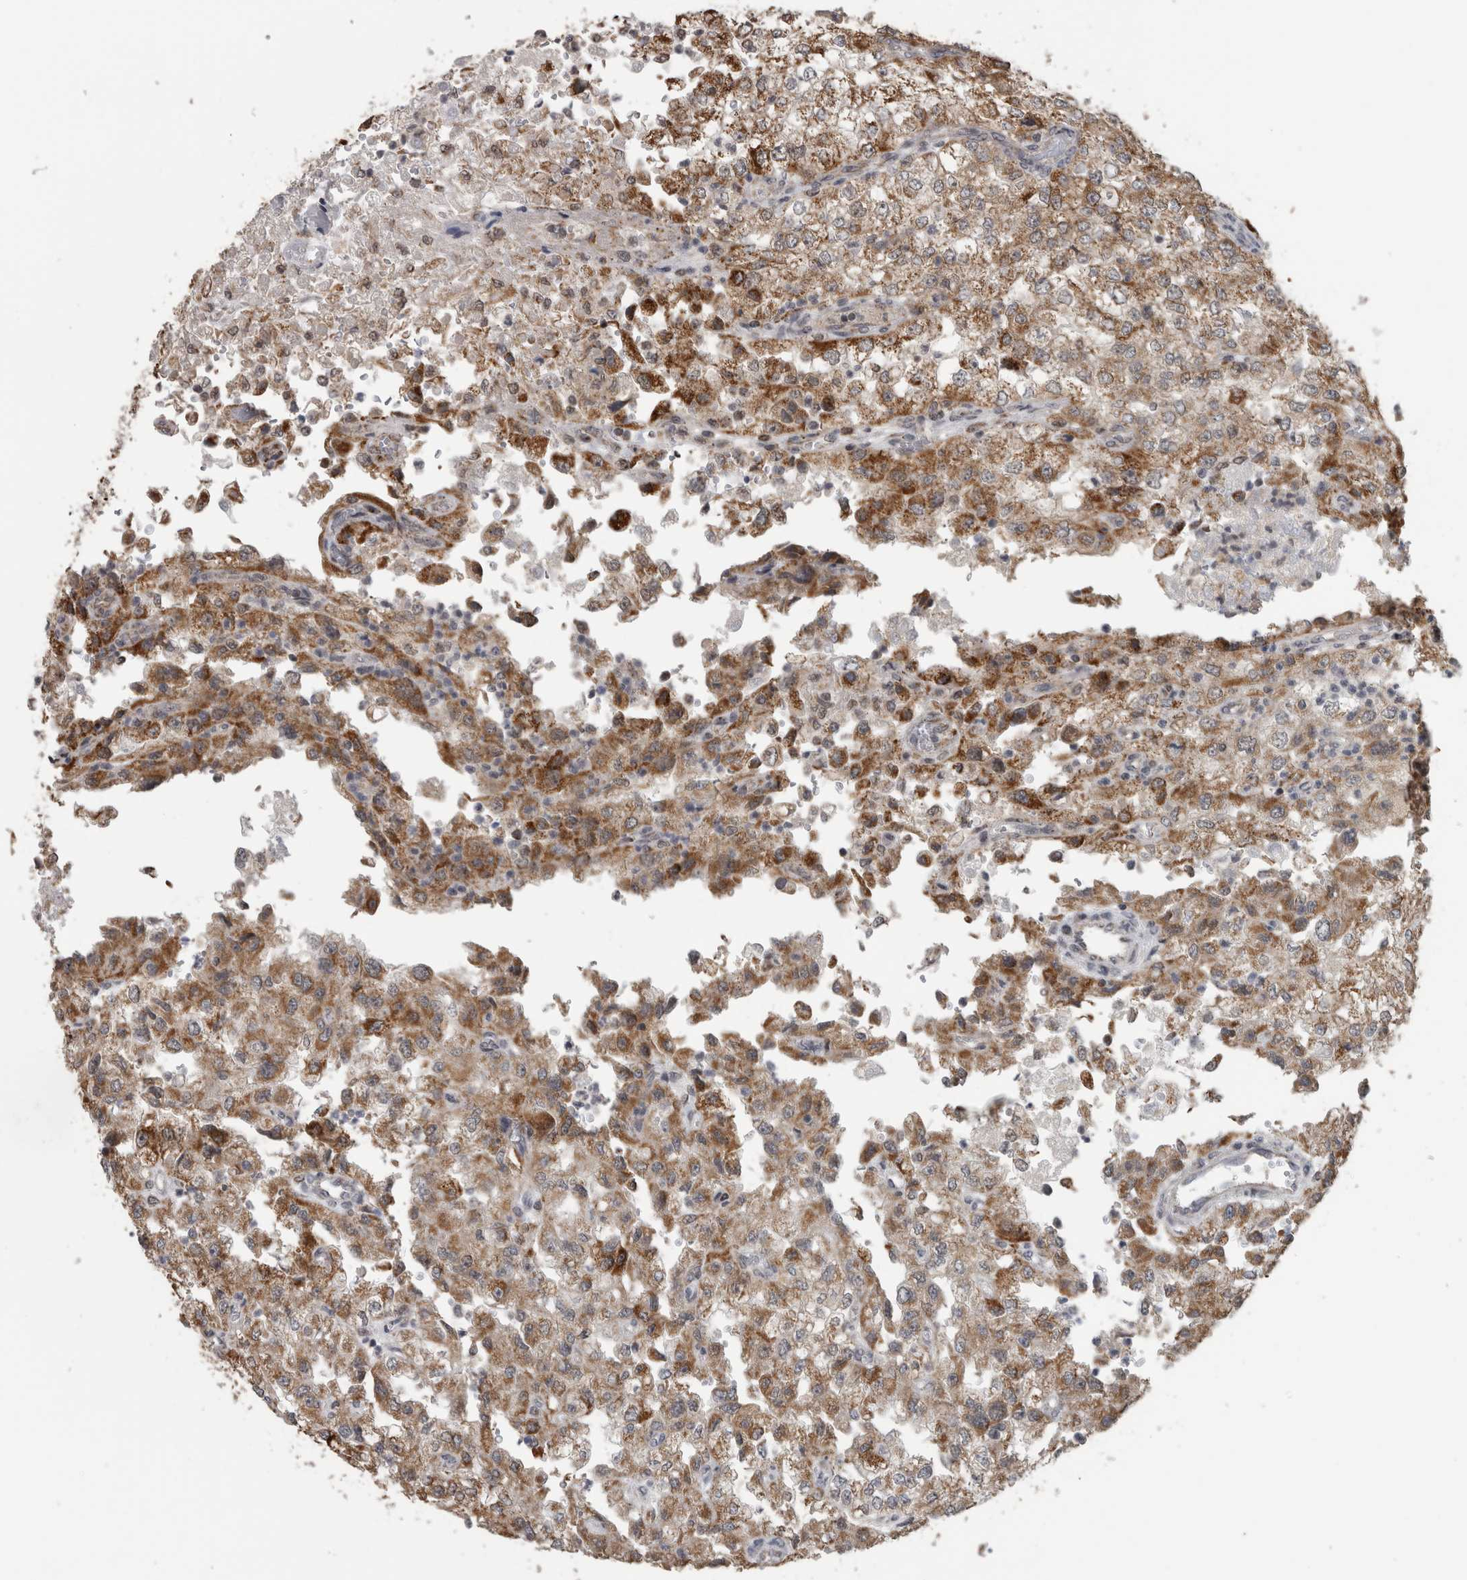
{"staining": {"intensity": "moderate", "quantity": ">75%", "location": "cytoplasmic/membranous"}, "tissue": "renal cancer", "cell_type": "Tumor cells", "image_type": "cancer", "snomed": [{"axis": "morphology", "description": "Adenocarcinoma, NOS"}, {"axis": "topography", "description": "Kidney"}], "caption": "A histopathology image of renal cancer (adenocarcinoma) stained for a protein displays moderate cytoplasmic/membranous brown staining in tumor cells.", "gene": "OR2K2", "patient": {"sex": "female", "age": 54}}